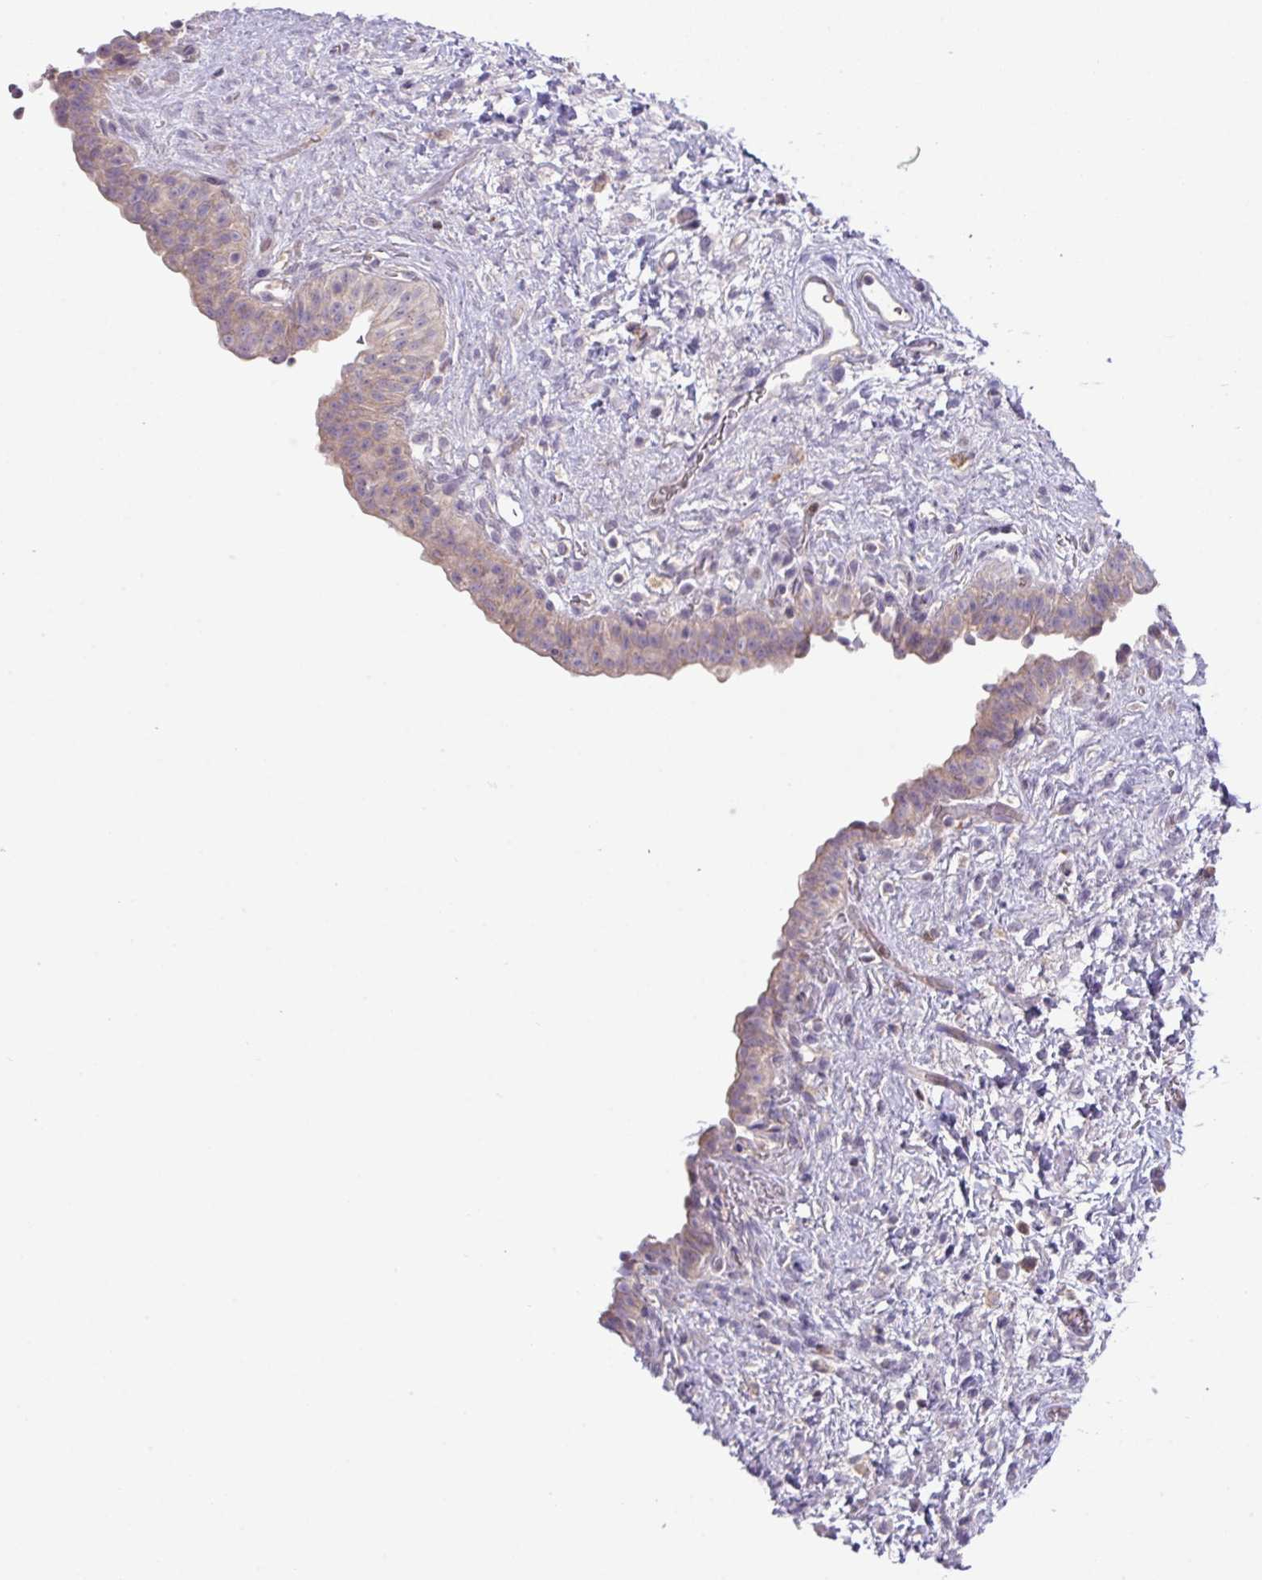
{"staining": {"intensity": "weak", "quantity": ">75%", "location": "cytoplasmic/membranous"}, "tissue": "urinary bladder", "cell_type": "Urothelial cells", "image_type": "normal", "snomed": [{"axis": "morphology", "description": "Normal tissue, NOS"}, {"axis": "topography", "description": "Urinary bladder"}], "caption": "Protein analysis of normal urinary bladder exhibits weak cytoplasmic/membranous positivity in approximately >75% of urothelial cells. (DAB (3,3'-diaminobenzidine) IHC, brown staining for protein, blue staining for nuclei).", "gene": "ZNF394", "patient": {"sex": "male", "age": 69}}